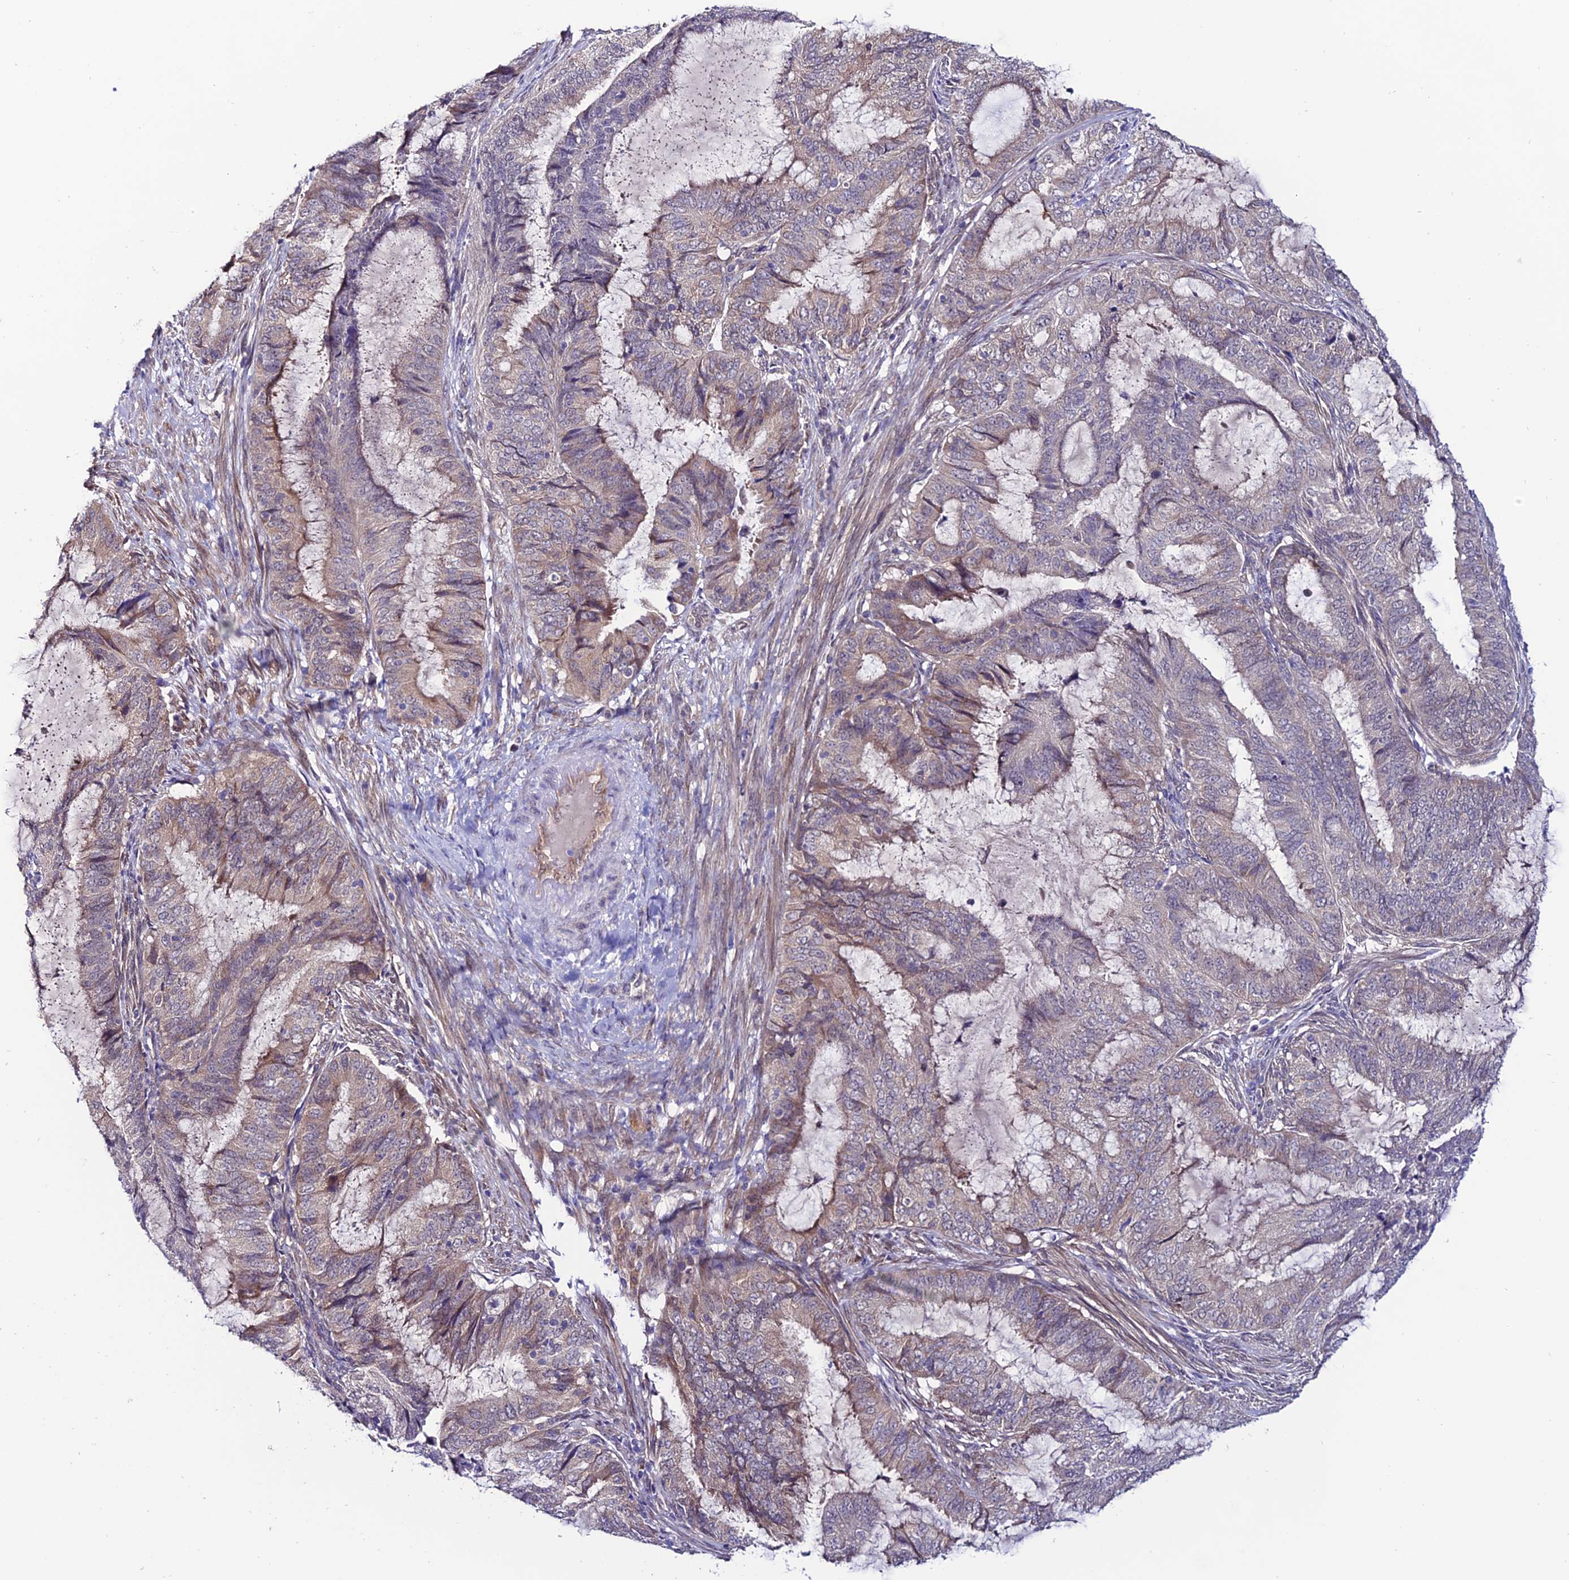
{"staining": {"intensity": "weak", "quantity": "25%-75%", "location": "cytoplasmic/membranous"}, "tissue": "endometrial cancer", "cell_type": "Tumor cells", "image_type": "cancer", "snomed": [{"axis": "morphology", "description": "Adenocarcinoma, NOS"}, {"axis": "topography", "description": "Endometrium"}], "caption": "An IHC image of tumor tissue is shown. Protein staining in brown shows weak cytoplasmic/membranous positivity in adenocarcinoma (endometrial) within tumor cells.", "gene": "FZD8", "patient": {"sex": "female", "age": 51}}